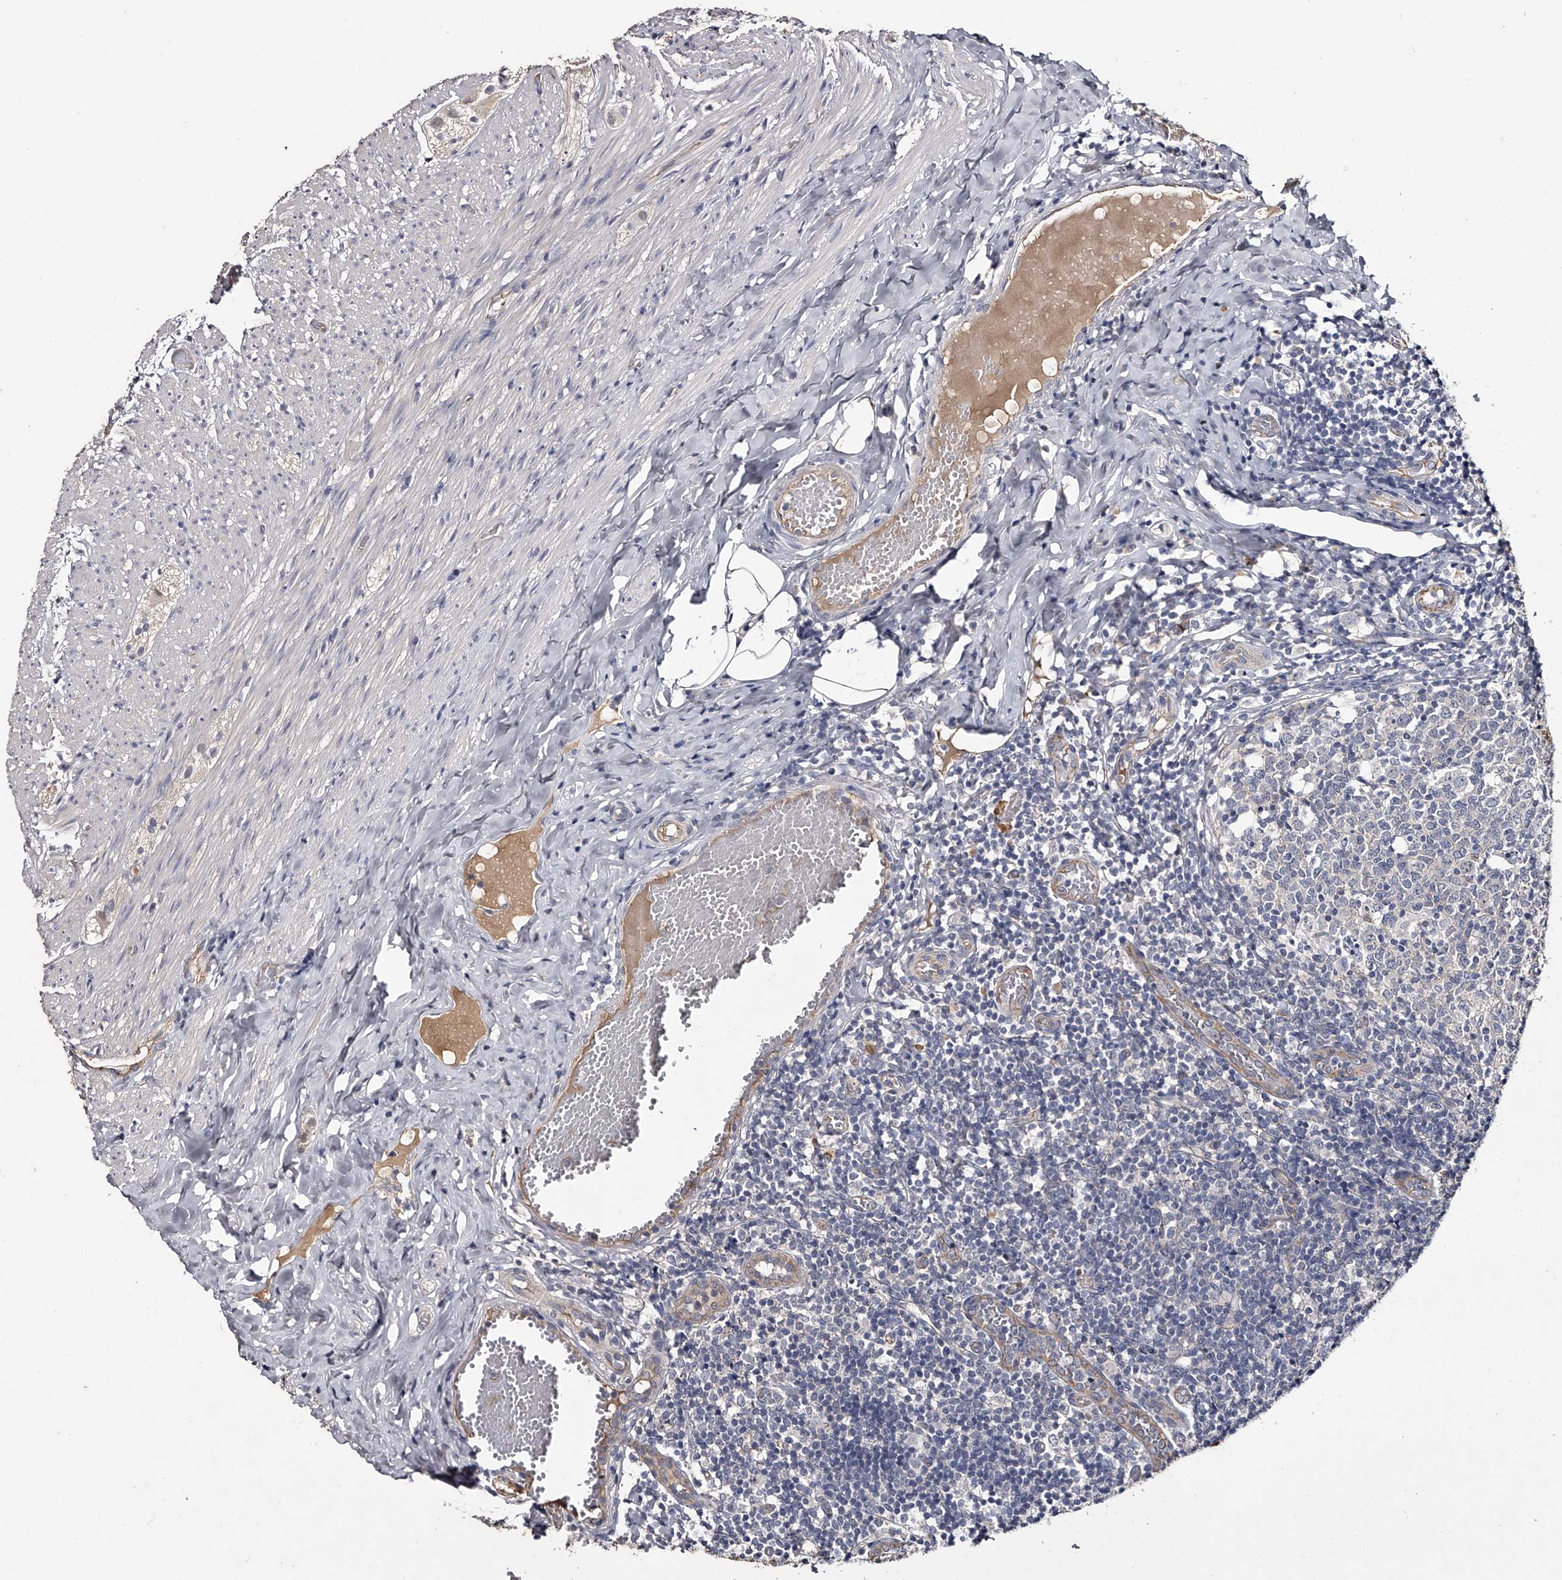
{"staining": {"intensity": "strong", "quantity": "25%-75%", "location": "cytoplasmic/membranous"}, "tissue": "appendix", "cell_type": "Glandular cells", "image_type": "normal", "snomed": [{"axis": "morphology", "description": "Normal tissue, NOS"}, {"axis": "topography", "description": "Appendix"}], "caption": "High-magnification brightfield microscopy of unremarkable appendix stained with DAB (brown) and counterstained with hematoxylin (blue). glandular cells exhibit strong cytoplasmic/membranous expression is seen in approximately25%-75% of cells.", "gene": "MDN1", "patient": {"sex": "male", "age": 8}}